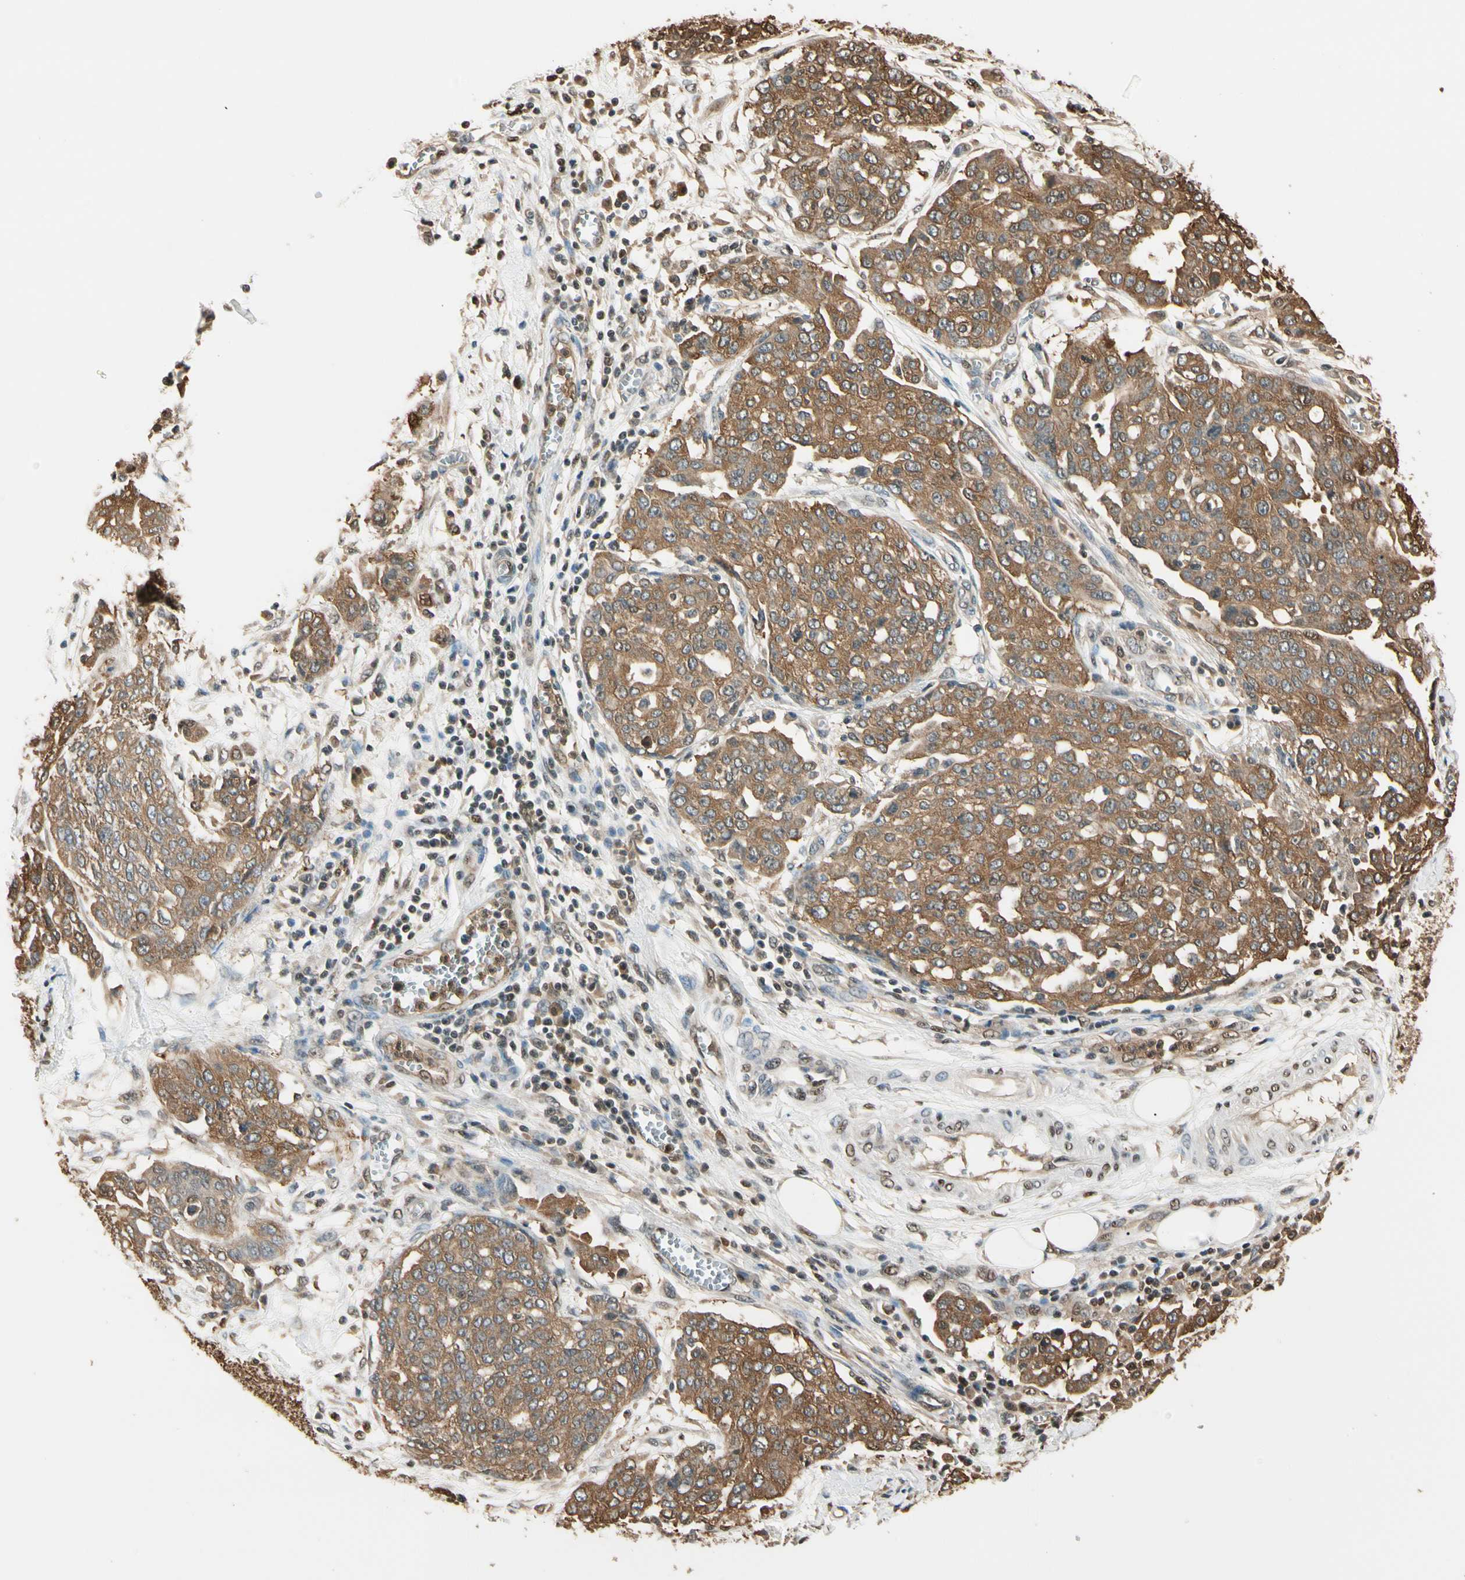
{"staining": {"intensity": "moderate", "quantity": "25%-75%", "location": "cytoplasmic/membranous"}, "tissue": "ovarian cancer", "cell_type": "Tumor cells", "image_type": "cancer", "snomed": [{"axis": "morphology", "description": "Cystadenocarcinoma, serous, NOS"}, {"axis": "topography", "description": "Soft tissue"}, {"axis": "topography", "description": "Ovary"}], "caption": "A medium amount of moderate cytoplasmic/membranous positivity is appreciated in approximately 25%-75% of tumor cells in ovarian cancer (serous cystadenocarcinoma) tissue.", "gene": "PNCK", "patient": {"sex": "female", "age": 57}}